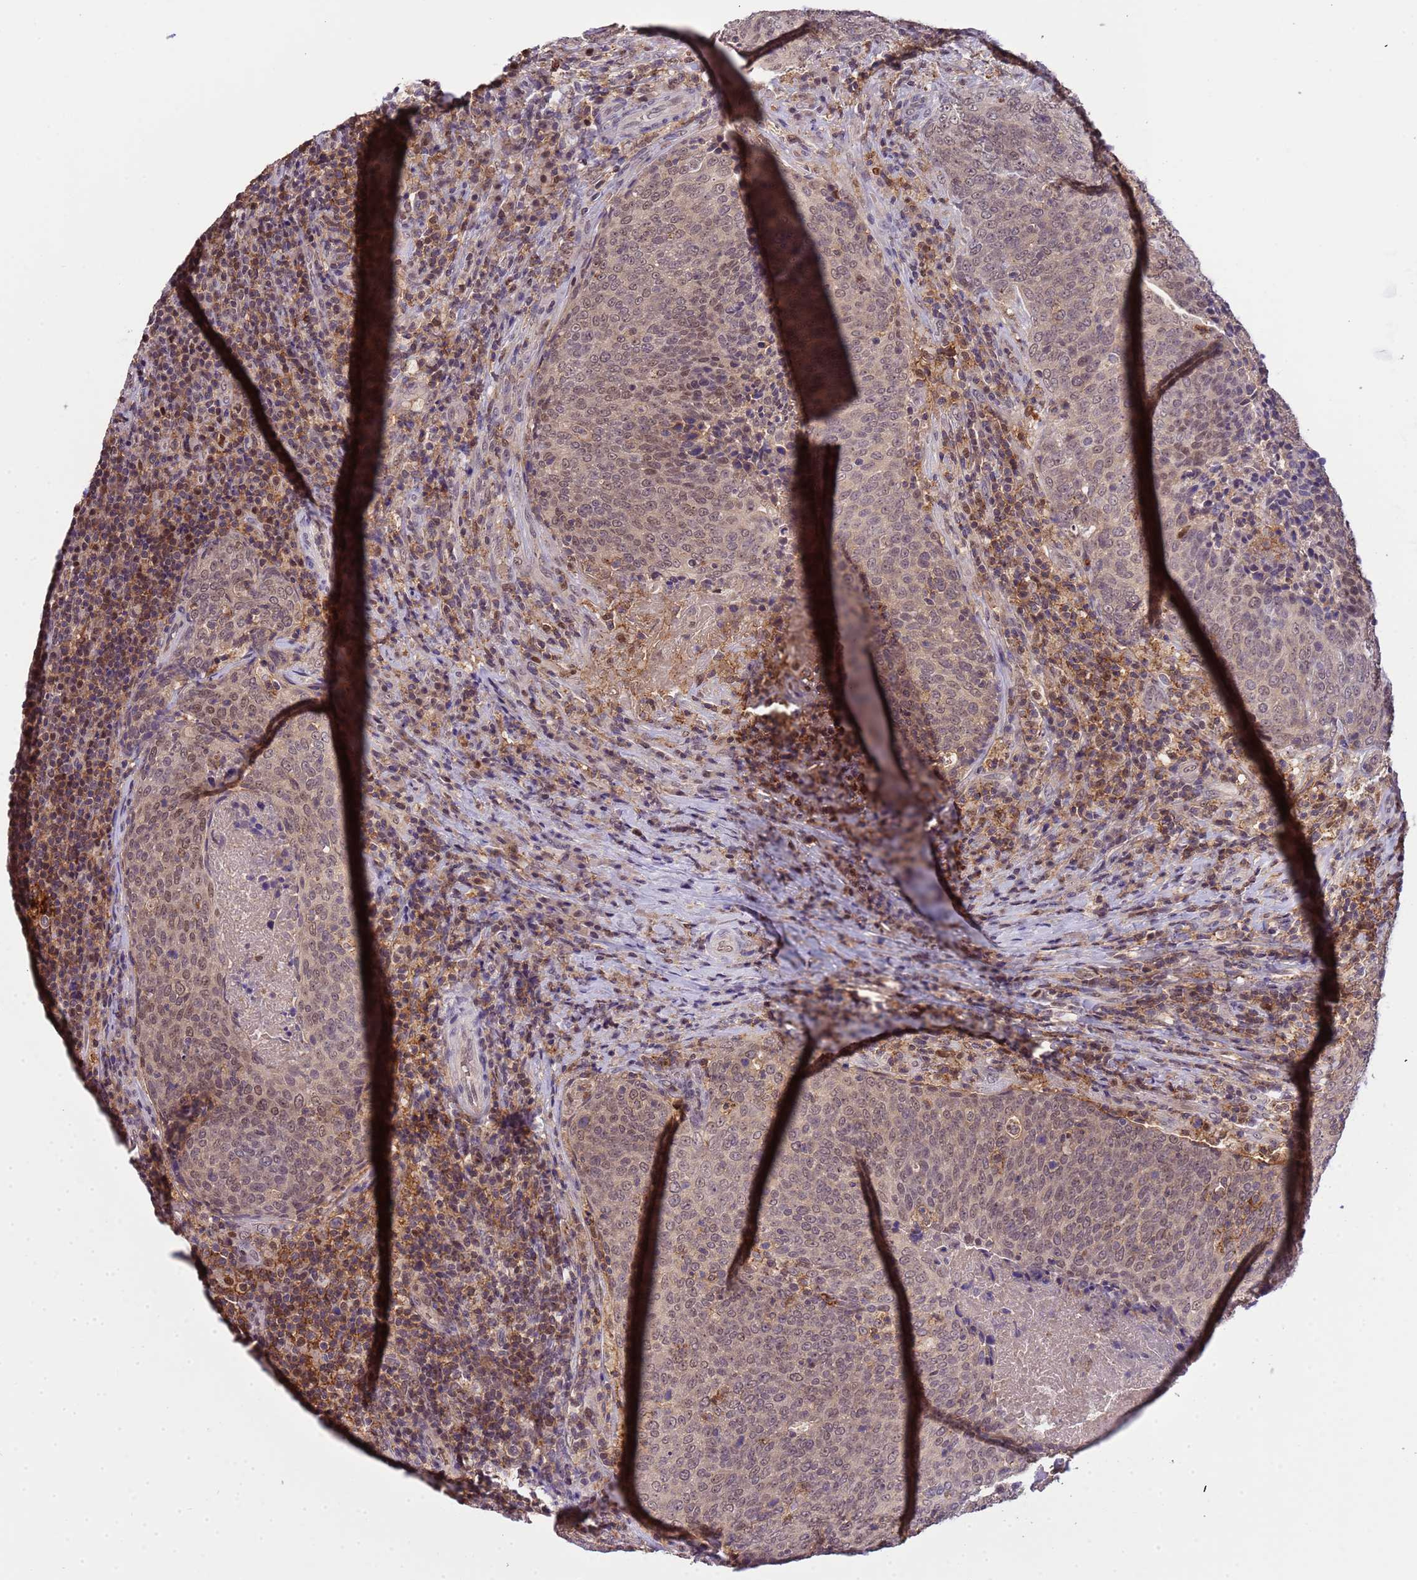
{"staining": {"intensity": "weak", "quantity": "25%-75%", "location": "nuclear"}, "tissue": "head and neck cancer", "cell_type": "Tumor cells", "image_type": "cancer", "snomed": [{"axis": "morphology", "description": "Squamous cell carcinoma, NOS"}, {"axis": "morphology", "description": "Squamous cell carcinoma, metastatic, NOS"}, {"axis": "topography", "description": "Lymph node"}, {"axis": "topography", "description": "Head-Neck"}], "caption": "Protein expression analysis of human head and neck cancer reveals weak nuclear staining in approximately 25%-75% of tumor cells.", "gene": "CD53", "patient": {"sex": "male", "age": 62}}